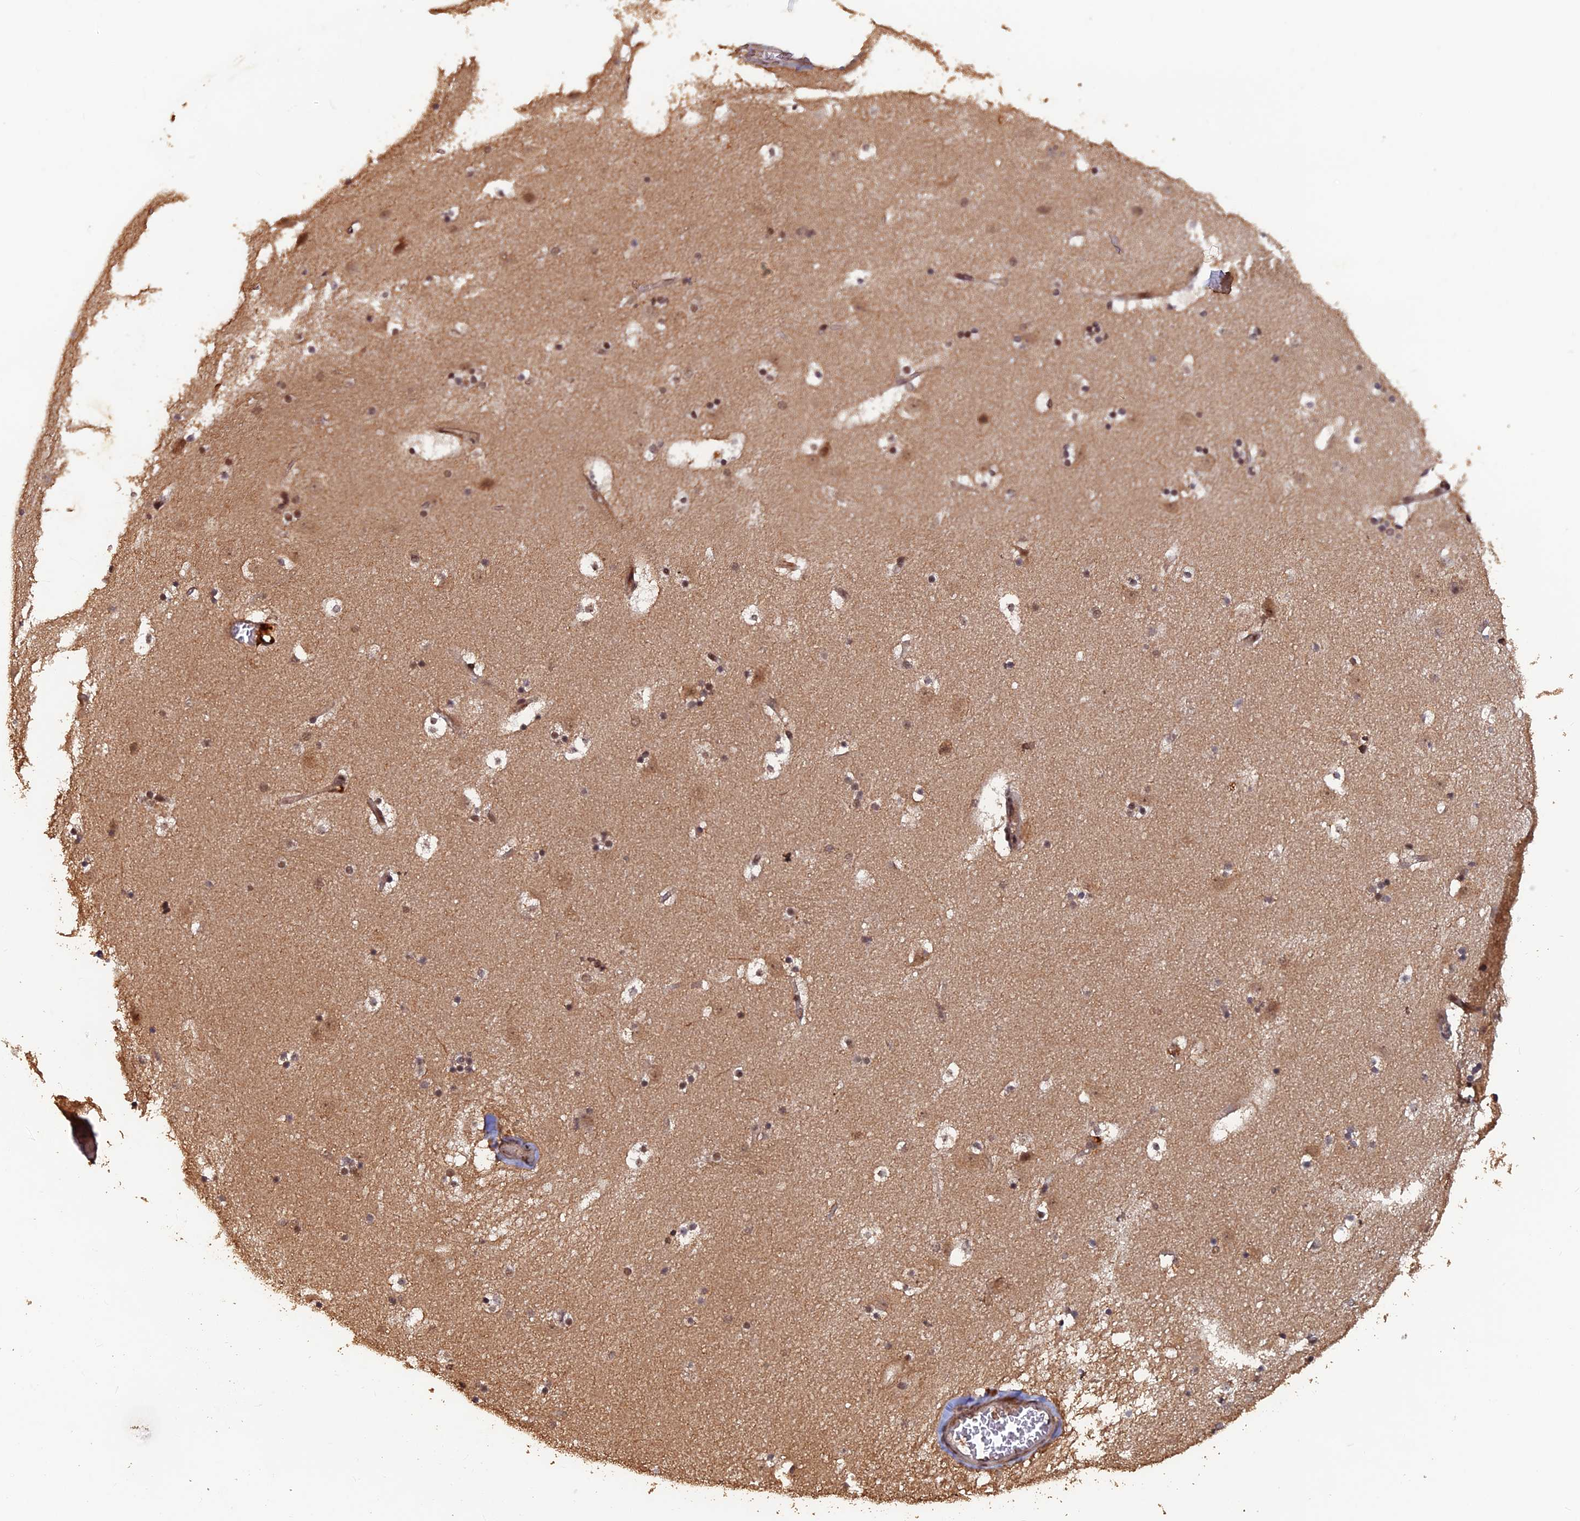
{"staining": {"intensity": "moderate", "quantity": "25%-75%", "location": "cytoplasmic/membranous"}, "tissue": "caudate", "cell_type": "Glial cells", "image_type": "normal", "snomed": [{"axis": "morphology", "description": "Normal tissue, NOS"}, {"axis": "topography", "description": "Lateral ventricle wall"}], "caption": "Immunohistochemistry (IHC) (DAB) staining of normal human caudate demonstrates moderate cytoplasmic/membranous protein positivity in approximately 25%-75% of glial cells. The protein of interest is stained brown, and the nuclei are stained in blue (DAB (3,3'-diaminobenzidine) IHC with brightfield microscopy, high magnification).", "gene": "FAM53C", "patient": {"sex": "male", "age": 45}}